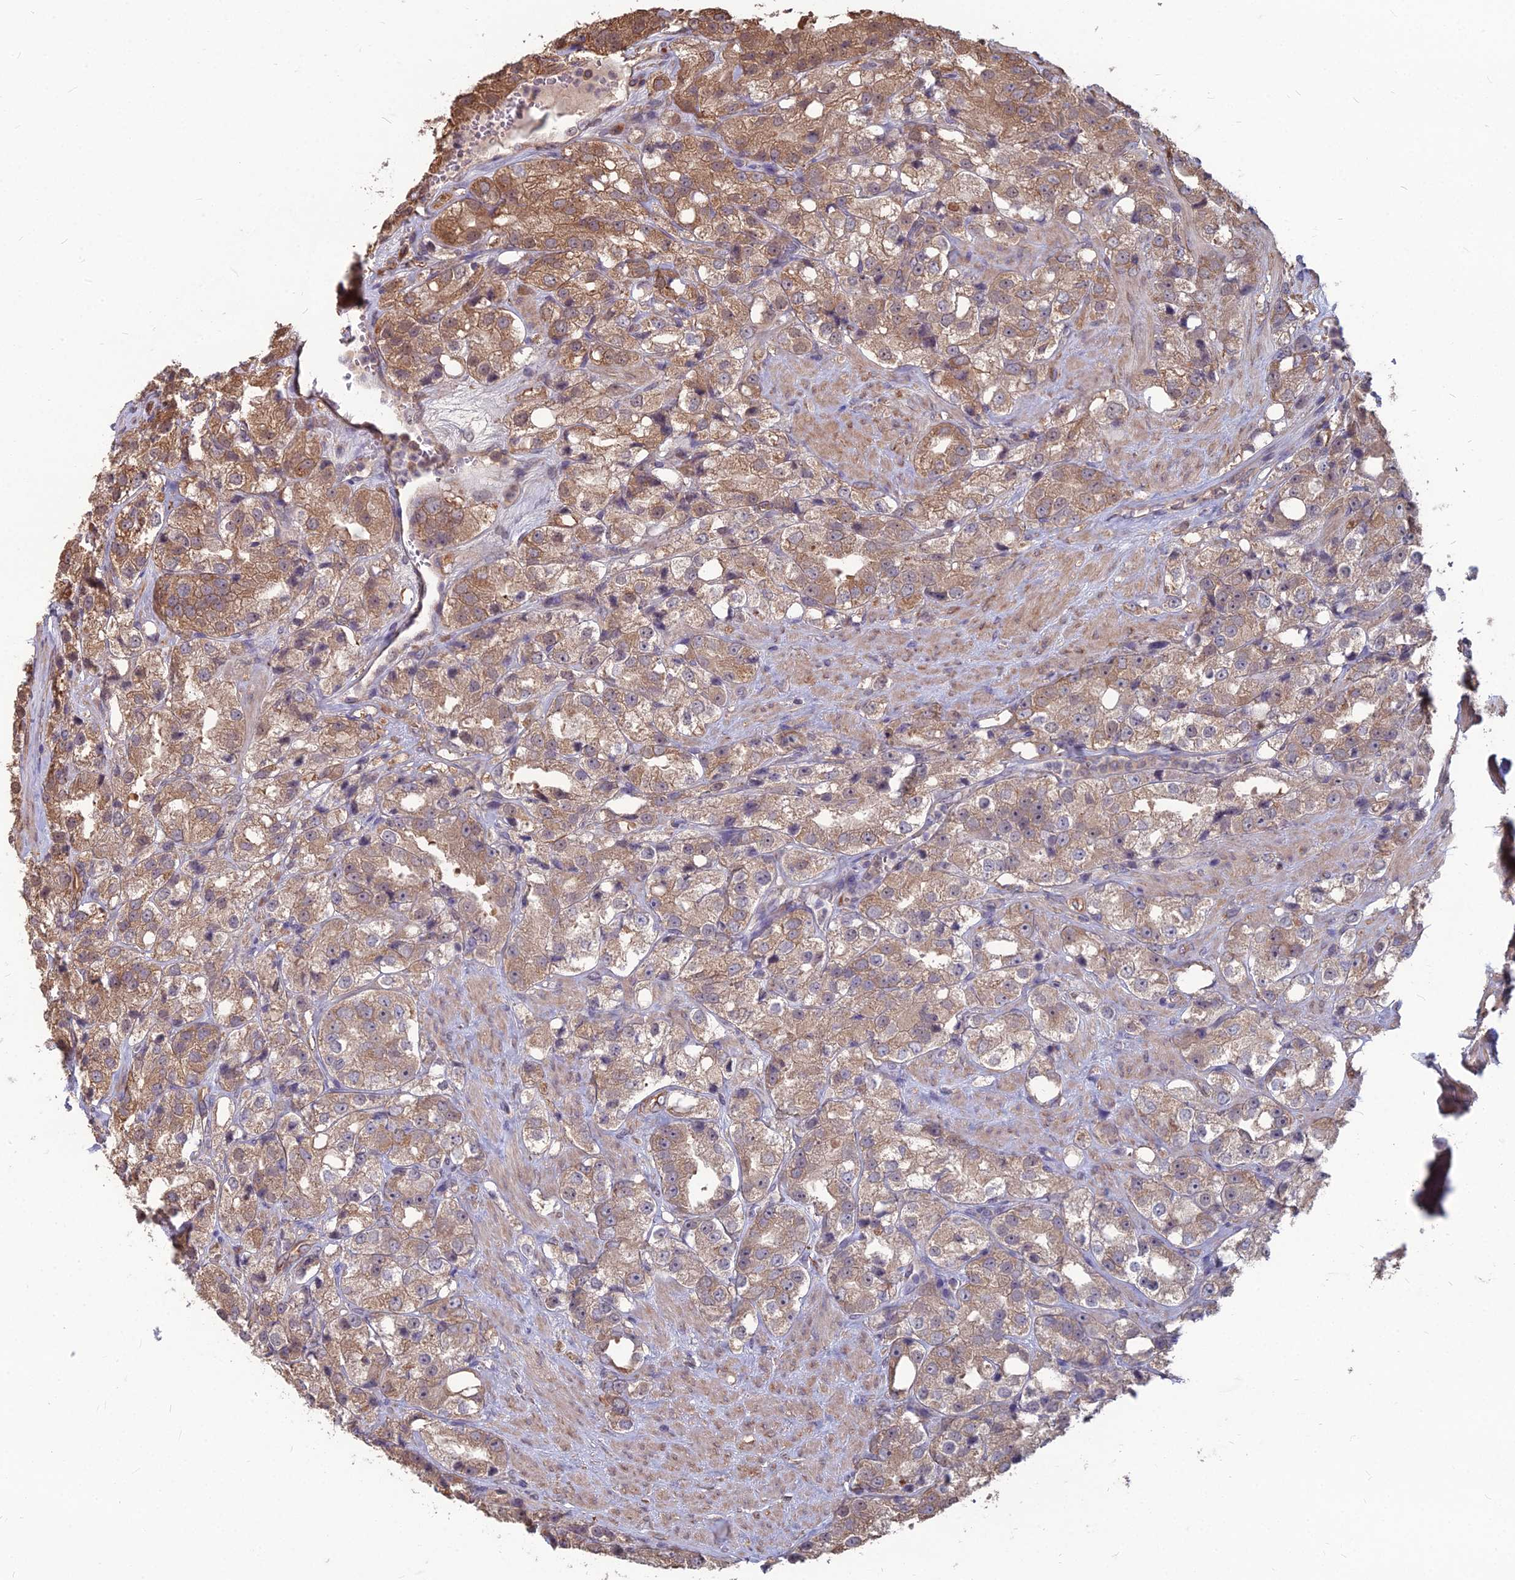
{"staining": {"intensity": "moderate", "quantity": "25%-75%", "location": "cytoplasmic/membranous"}, "tissue": "prostate cancer", "cell_type": "Tumor cells", "image_type": "cancer", "snomed": [{"axis": "morphology", "description": "Adenocarcinoma, NOS"}, {"axis": "topography", "description": "Prostate"}], "caption": "Protein analysis of prostate cancer tissue exhibits moderate cytoplasmic/membranous expression in about 25%-75% of tumor cells.", "gene": "LSM6", "patient": {"sex": "male", "age": 79}}